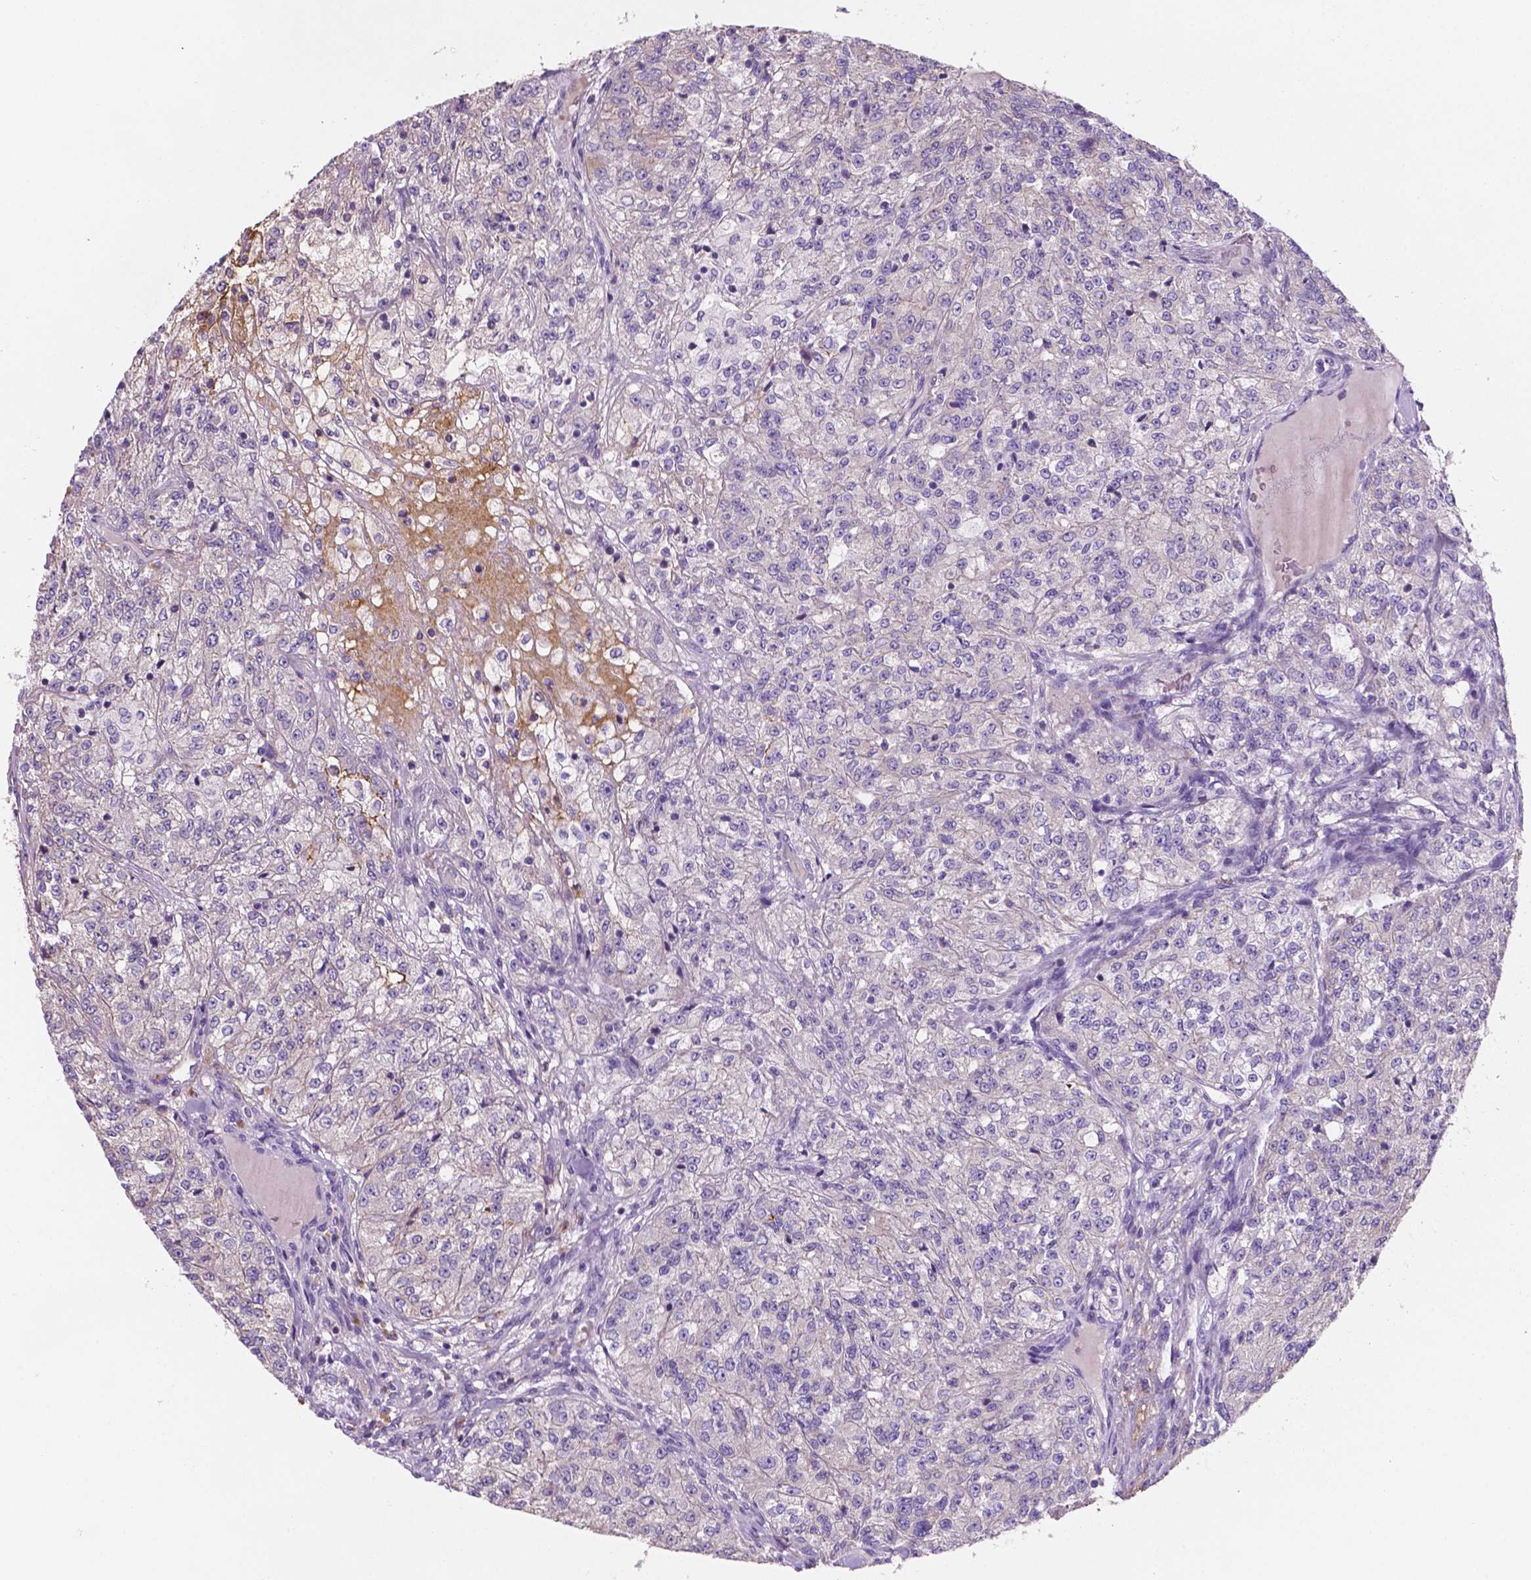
{"staining": {"intensity": "negative", "quantity": "none", "location": "none"}, "tissue": "renal cancer", "cell_type": "Tumor cells", "image_type": "cancer", "snomed": [{"axis": "morphology", "description": "Adenocarcinoma, NOS"}, {"axis": "topography", "description": "Kidney"}], "caption": "DAB (3,3'-diaminobenzidine) immunohistochemical staining of human adenocarcinoma (renal) shows no significant positivity in tumor cells. (DAB immunohistochemistry with hematoxylin counter stain).", "gene": "MKRN2OS", "patient": {"sex": "female", "age": 63}}